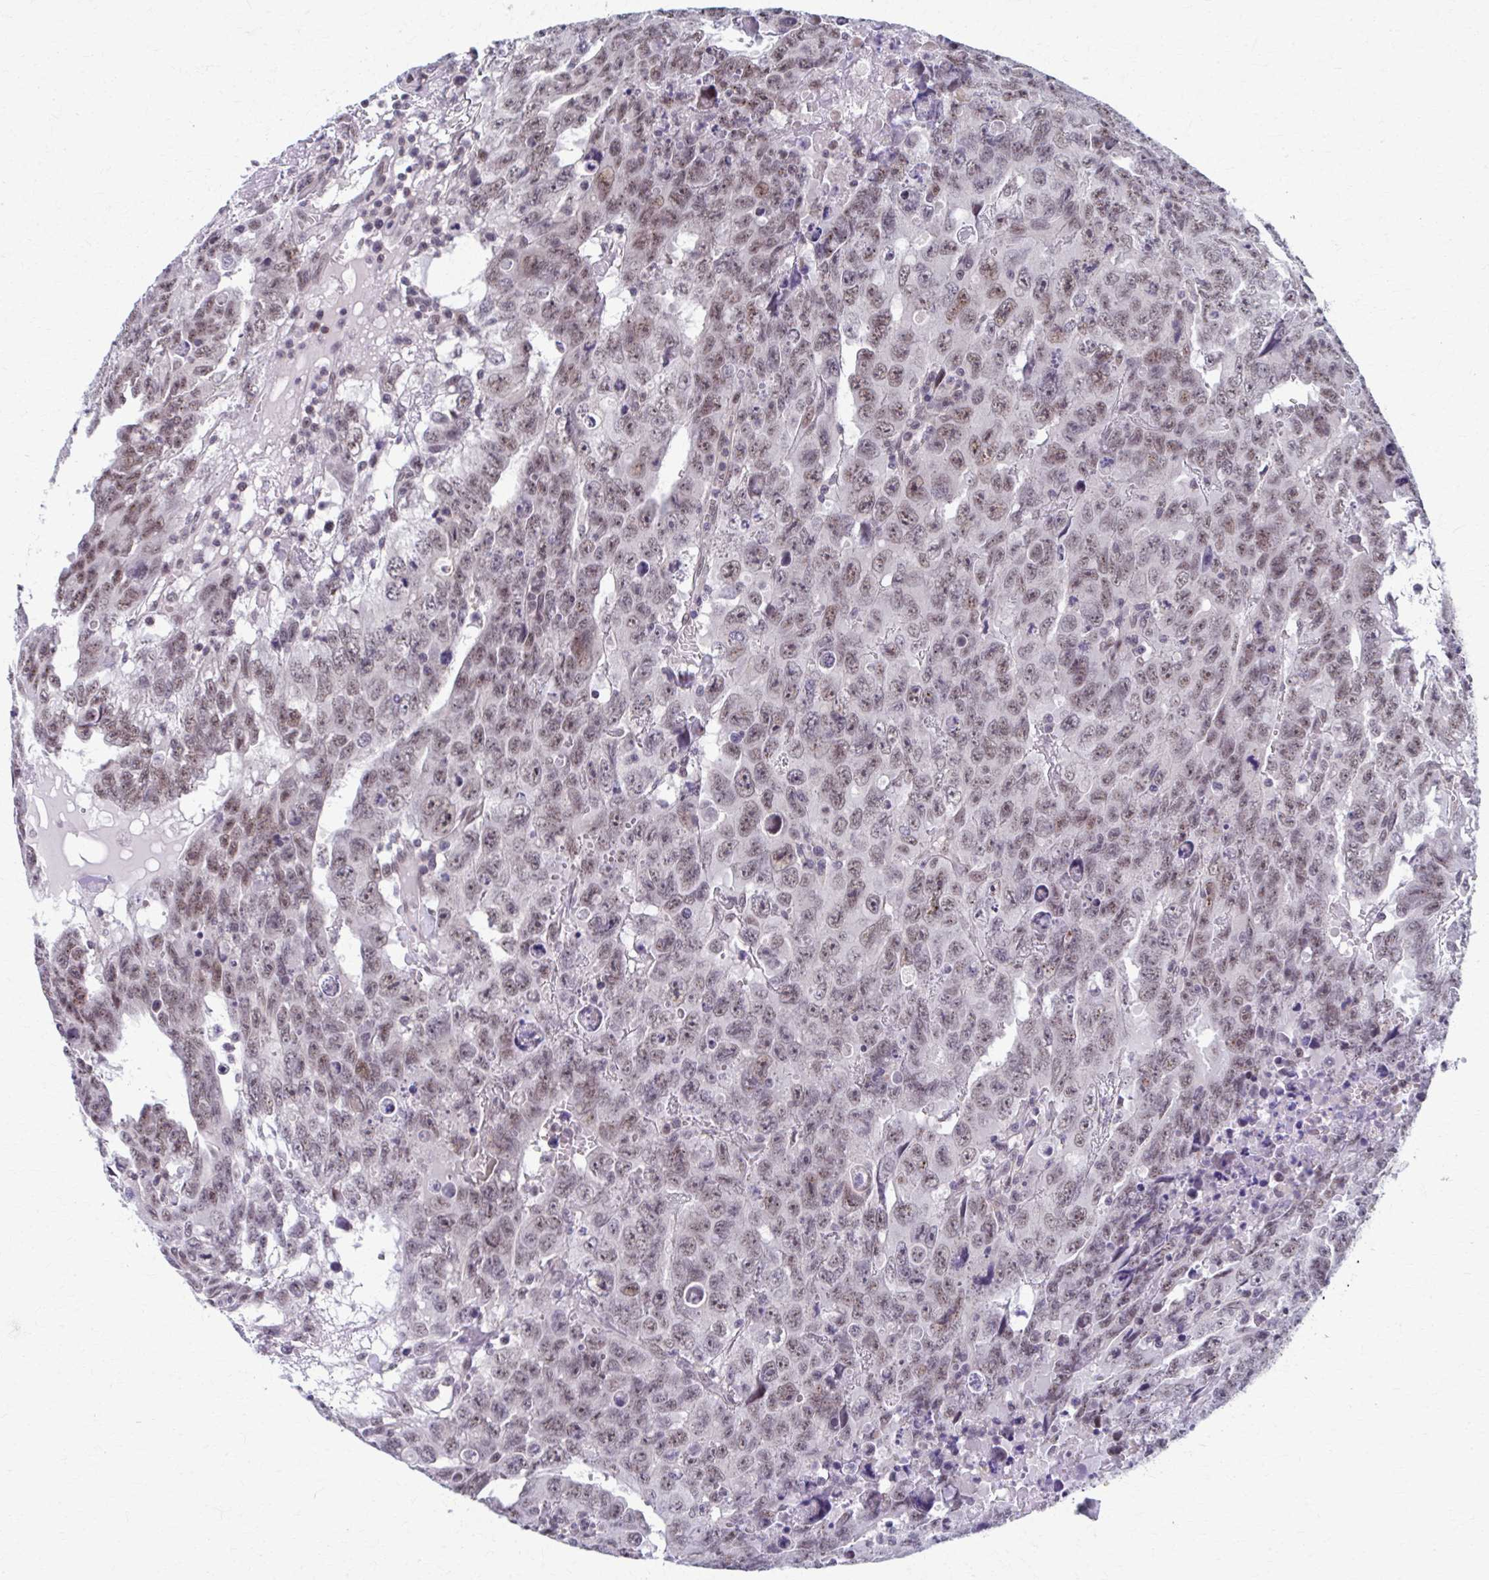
{"staining": {"intensity": "weak", "quantity": ">75%", "location": "nuclear"}, "tissue": "testis cancer", "cell_type": "Tumor cells", "image_type": "cancer", "snomed": [{"axis": "morphology", "description": "Carcinoma, Embryonal, NOS"}, {"axis": "topography", "description": "Testis"}], "caption": "Protein staining shows weak nuclear staining in about >75% of tumor cells in testis cancer. (brown staining indicates protein expression, while blue staining denotes nuclei).", "gene": "SETBP1", "patient": {"sex": "male", "age": 24}}